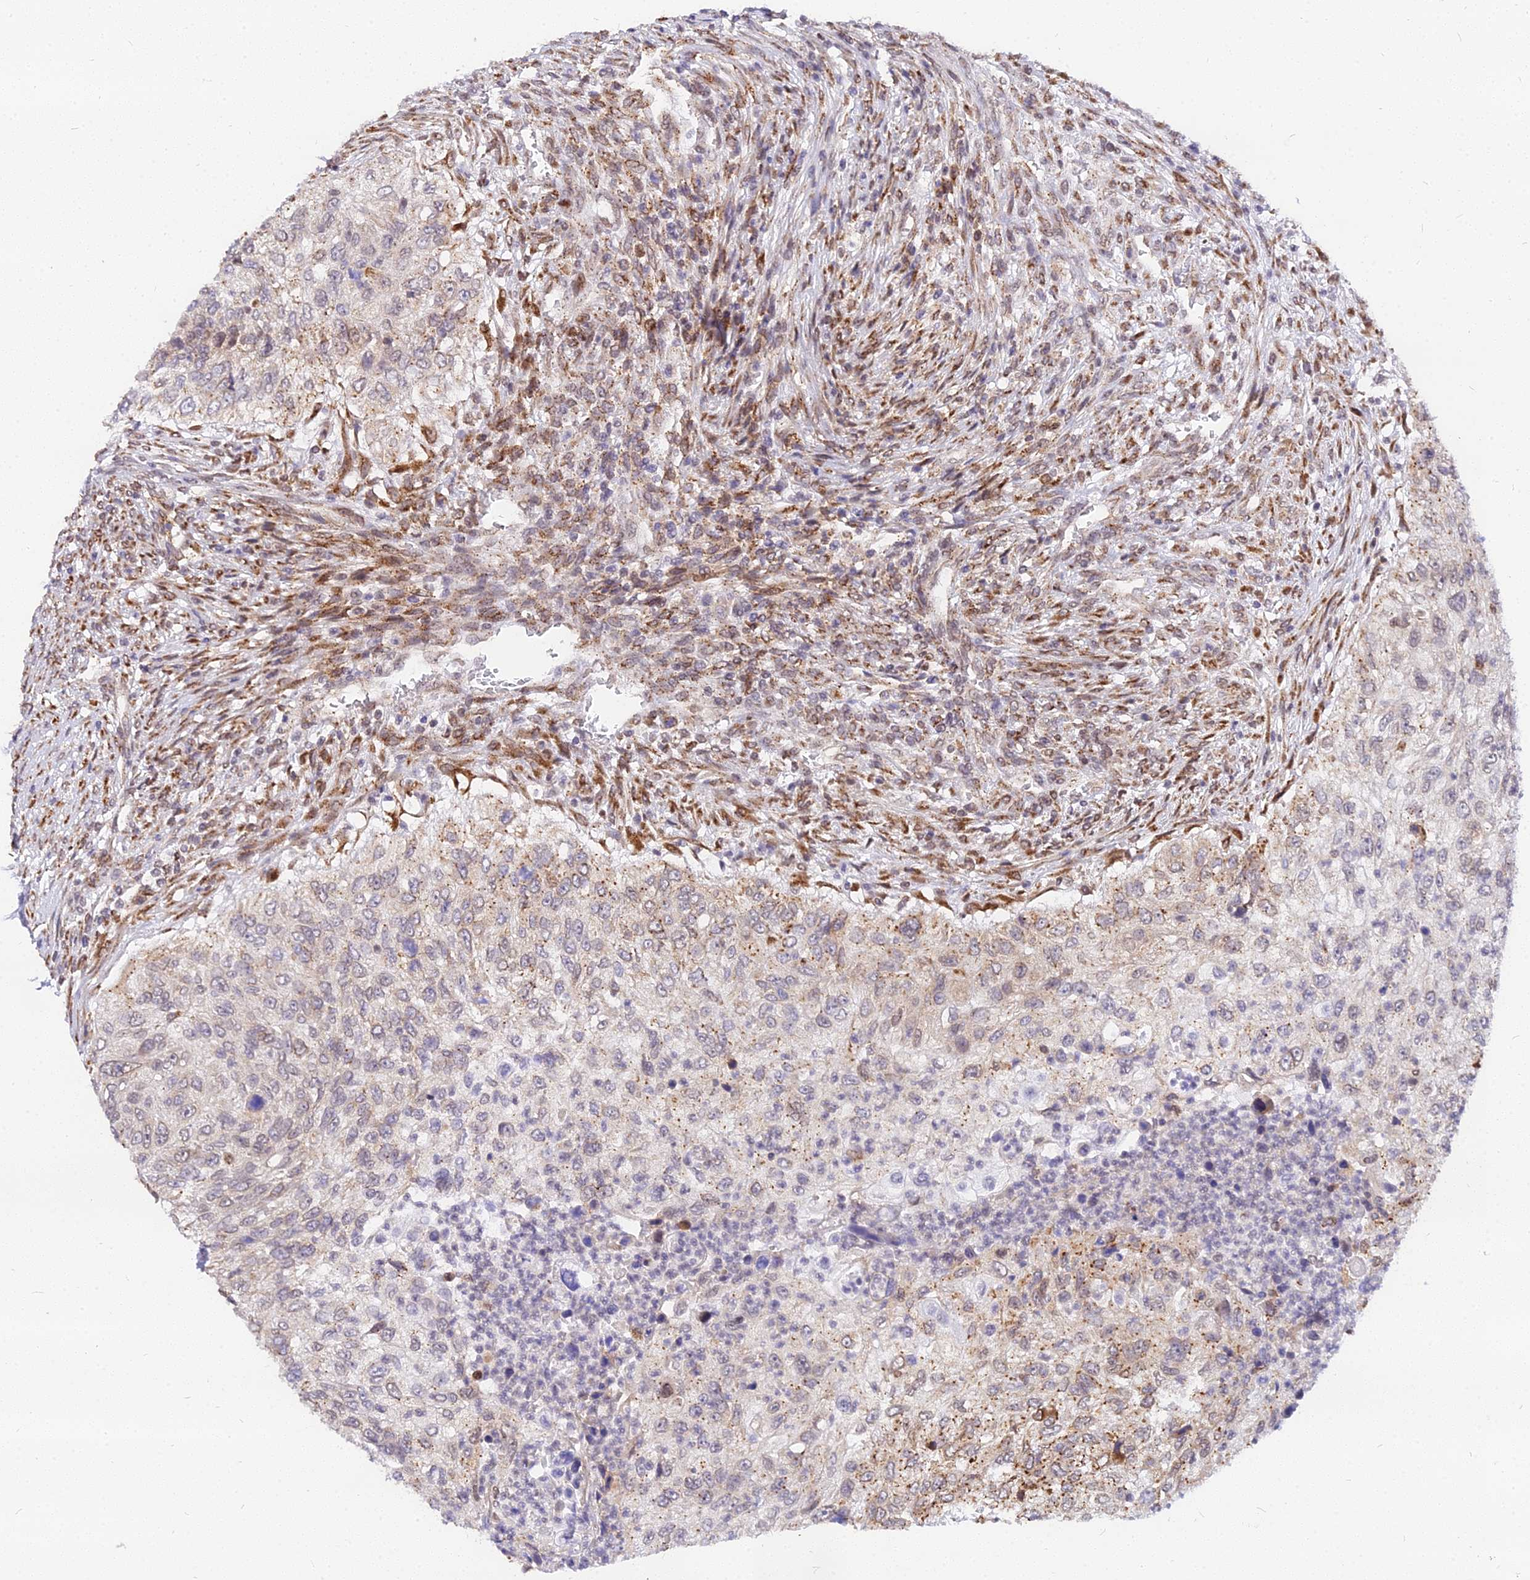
{"staining": {"intensity": "weak", "quantity": "25%-75%", "location": "cytoplasmic/membranous"}, "tissue": "urothelial cancer", "cell_type": "Tumor cells", "image_type": "cancer", "snomed": [{"axis": "morphology", "description": "Urothelial carcinoma, High grade"}, {"axis": "topography", "description": "Urinary bladder"}], "caption": "Immunohistochemical staining of urothelial cancer demonstrates low levels of weak cytoplasmic/membranous protein staining in about 25%-75% of tumor cells.", "gene": "RNF121", "patient": {"sex": "female", "age": 60}}